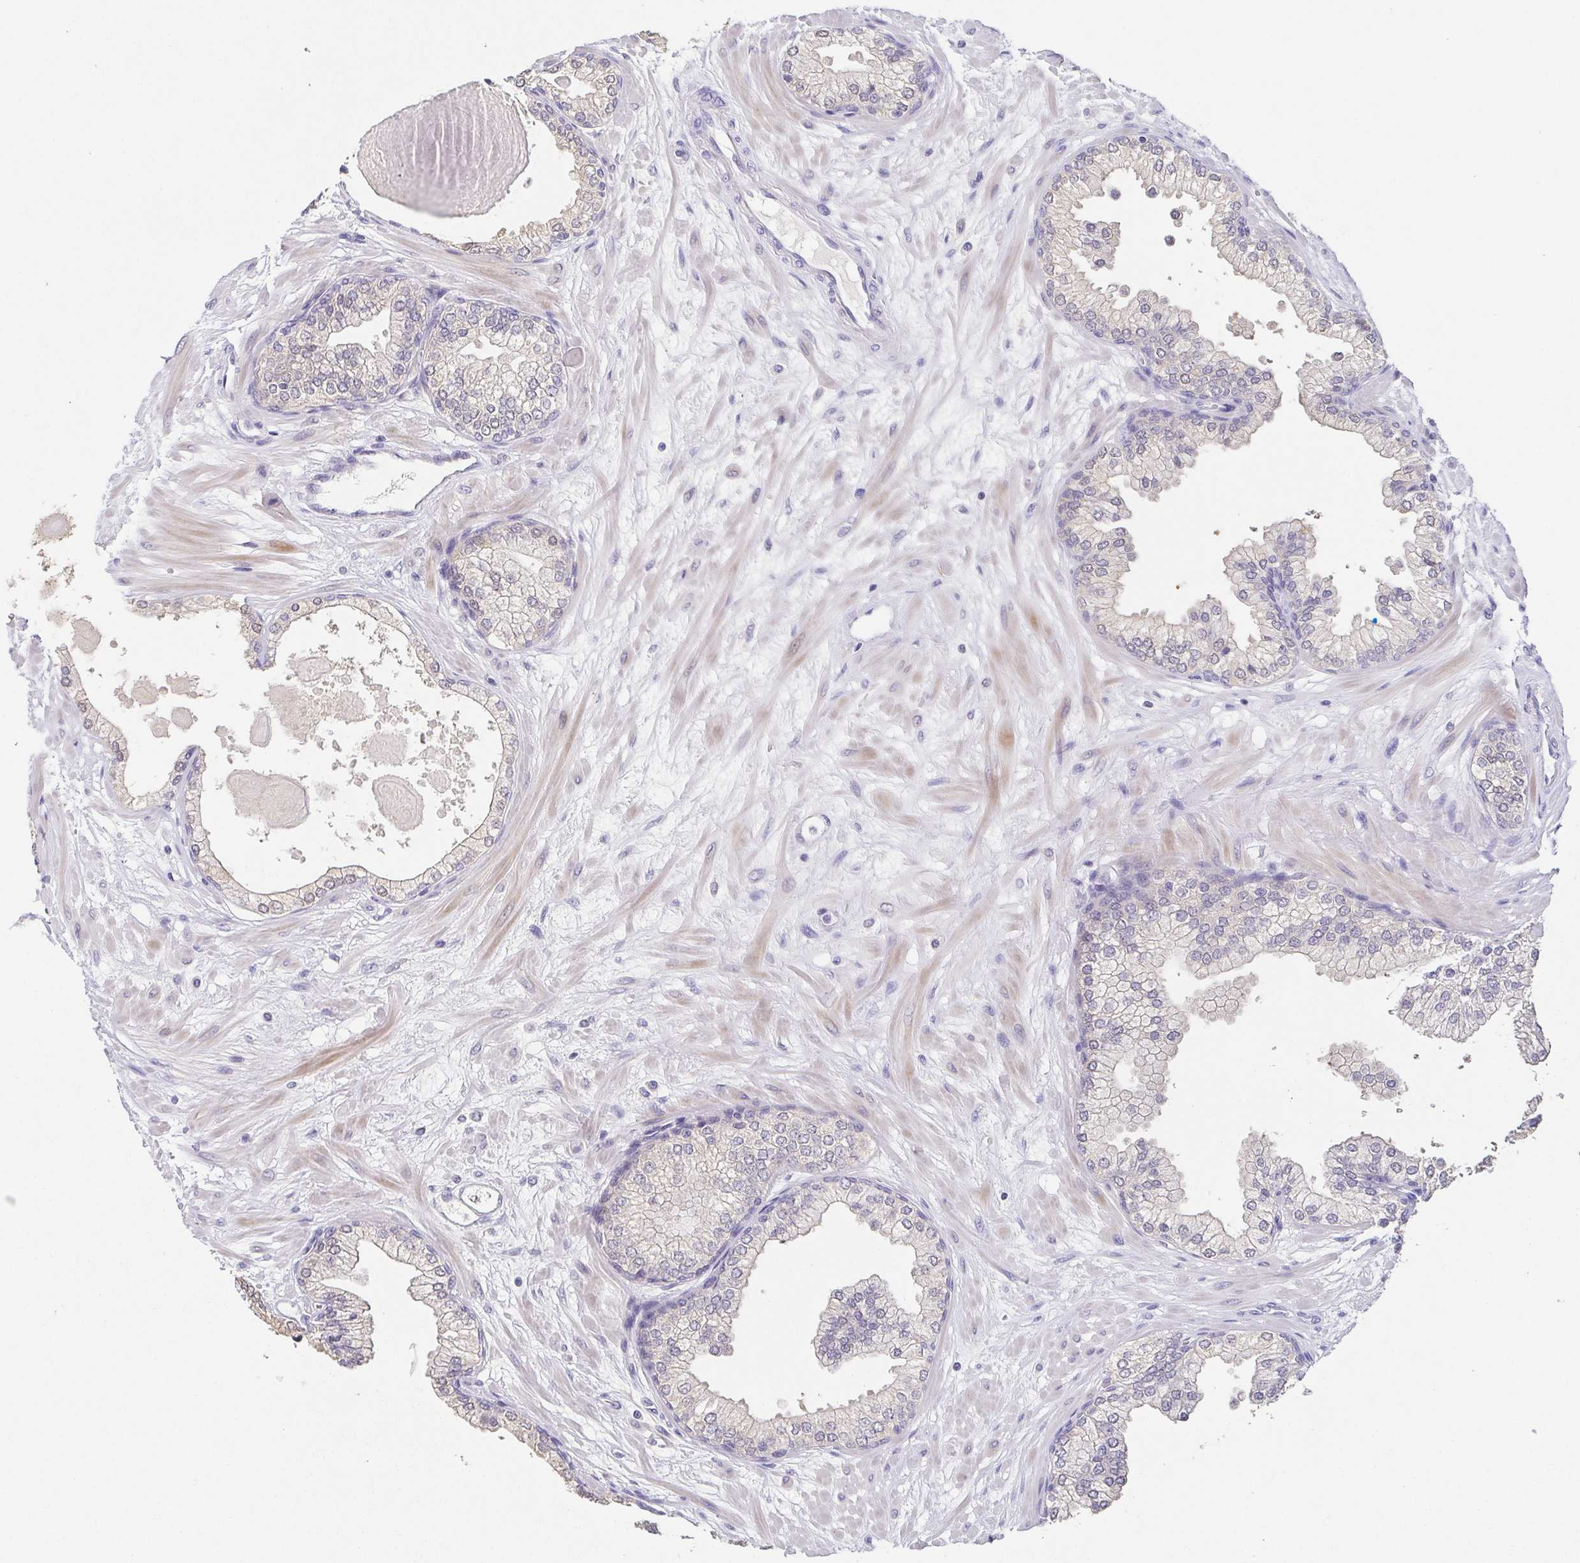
{"staining": {"intensity": "negative", "quantity": "none", "location": "none"}, "tissue": "prostate", "cell_type": "Glandular cells", "image_type": "normal", "snomed": [{"axis": "morphology", "description": "Normal tissue, NOS"}, {"axis": "topography", "description": "Prostate"}, {"axis": "topography", "description": "Peripheral nerve tissue"}], "caption": "The micrograph exhibits no staining of glandular cells in normal prostate.", "gene": "RNASE7", "patient": {"sex": "male", "age": 61}}